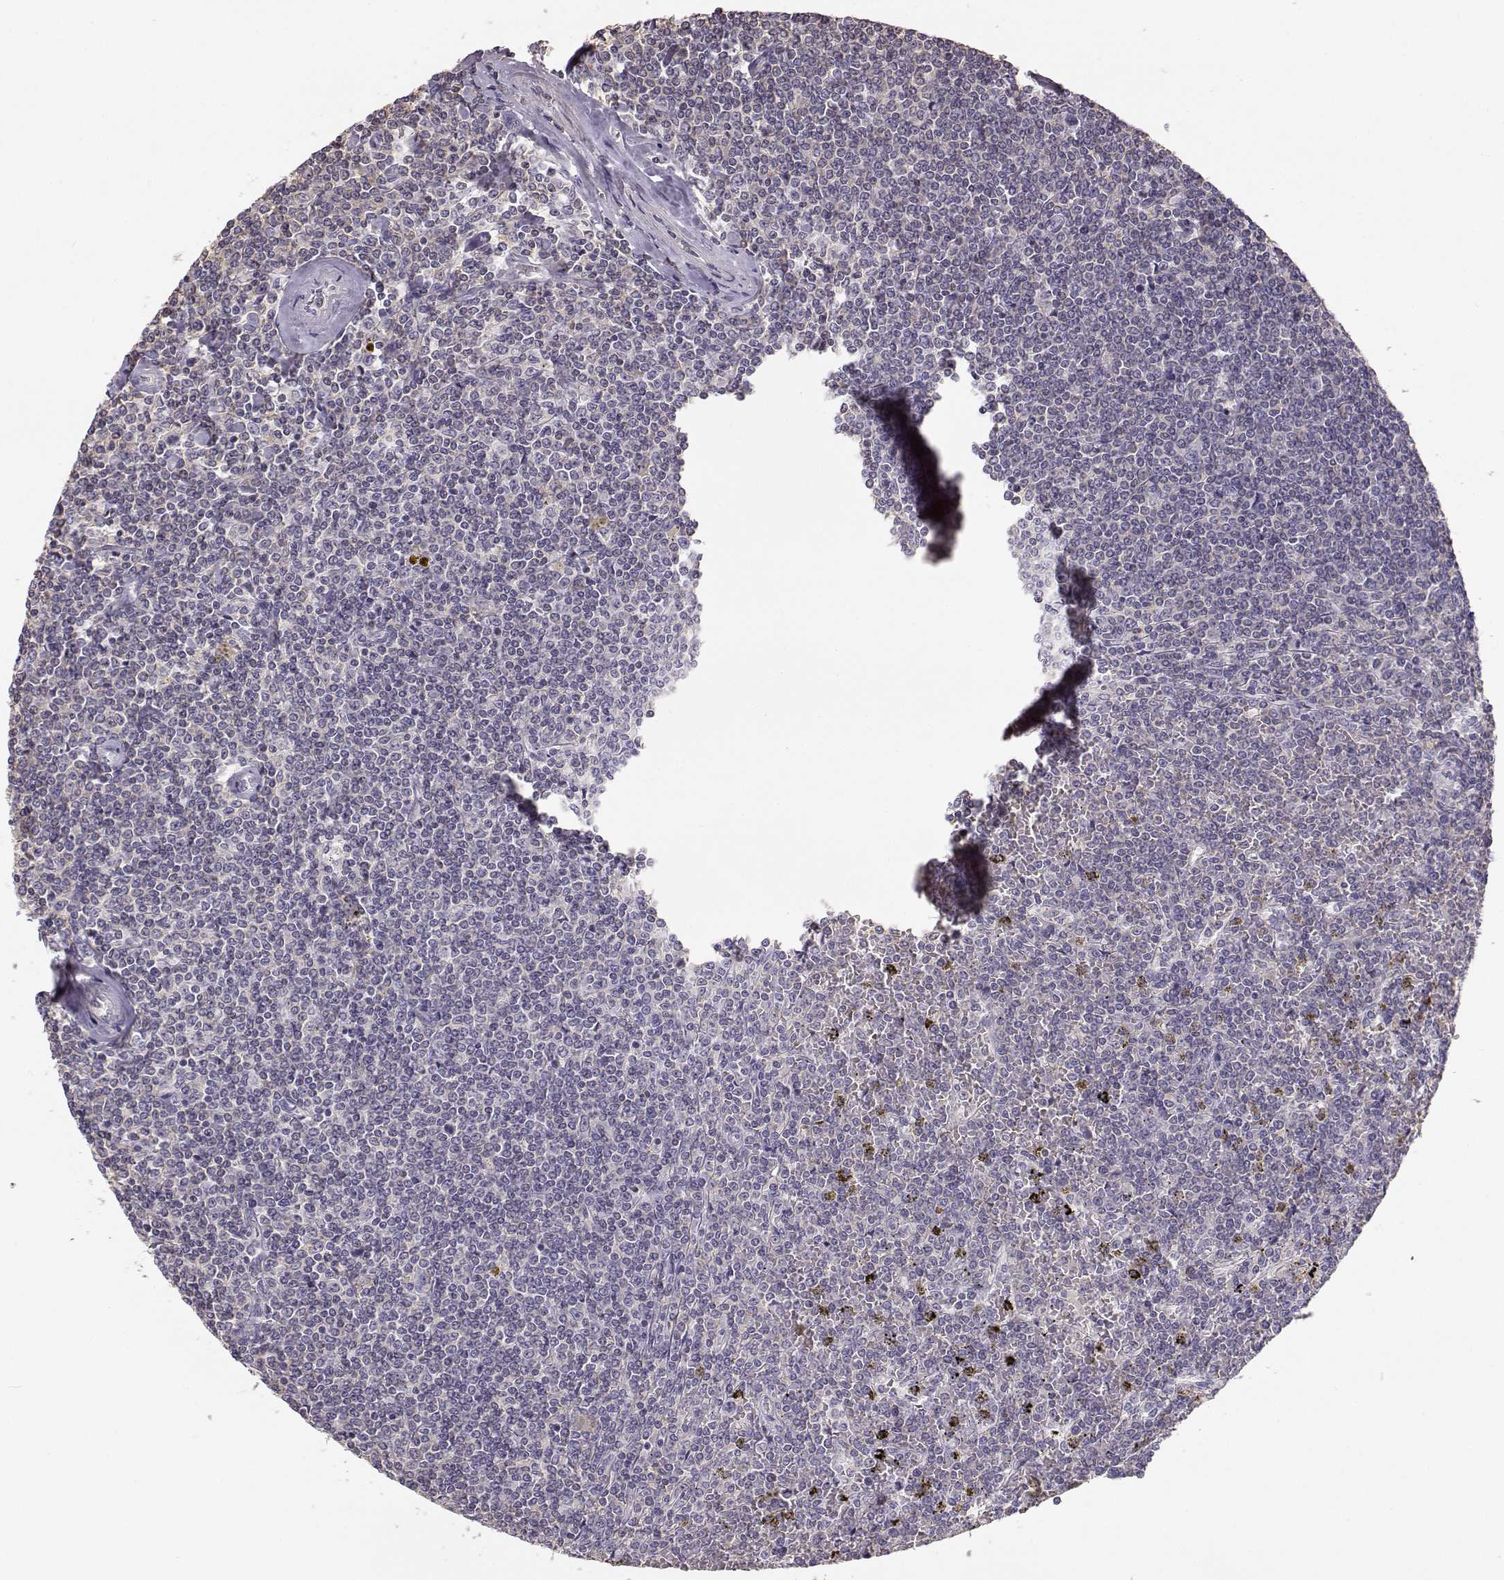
{"staining": {"intensity": "negative", "quantity": "none", "location": "none"}, "tissue": "lymphoma", "cell_type": "Tumor cells", "image_type": "cancer", "snomed": [{"axis": "morphology", "description": "Malignant lymphoma, non-Hodgkin's type, Low grade"}, {"axis": "topography", "description": "Spleen"}], "caption": "Lymphoma was stained to show a protein in brown. There is no significant staining in tumor cells. (Brightfield microscopy of DAB immunohistochemistry (IHC) at high magnification).", "gene": "DAPL1", "patient": {"sex": "female", "age": 19}}